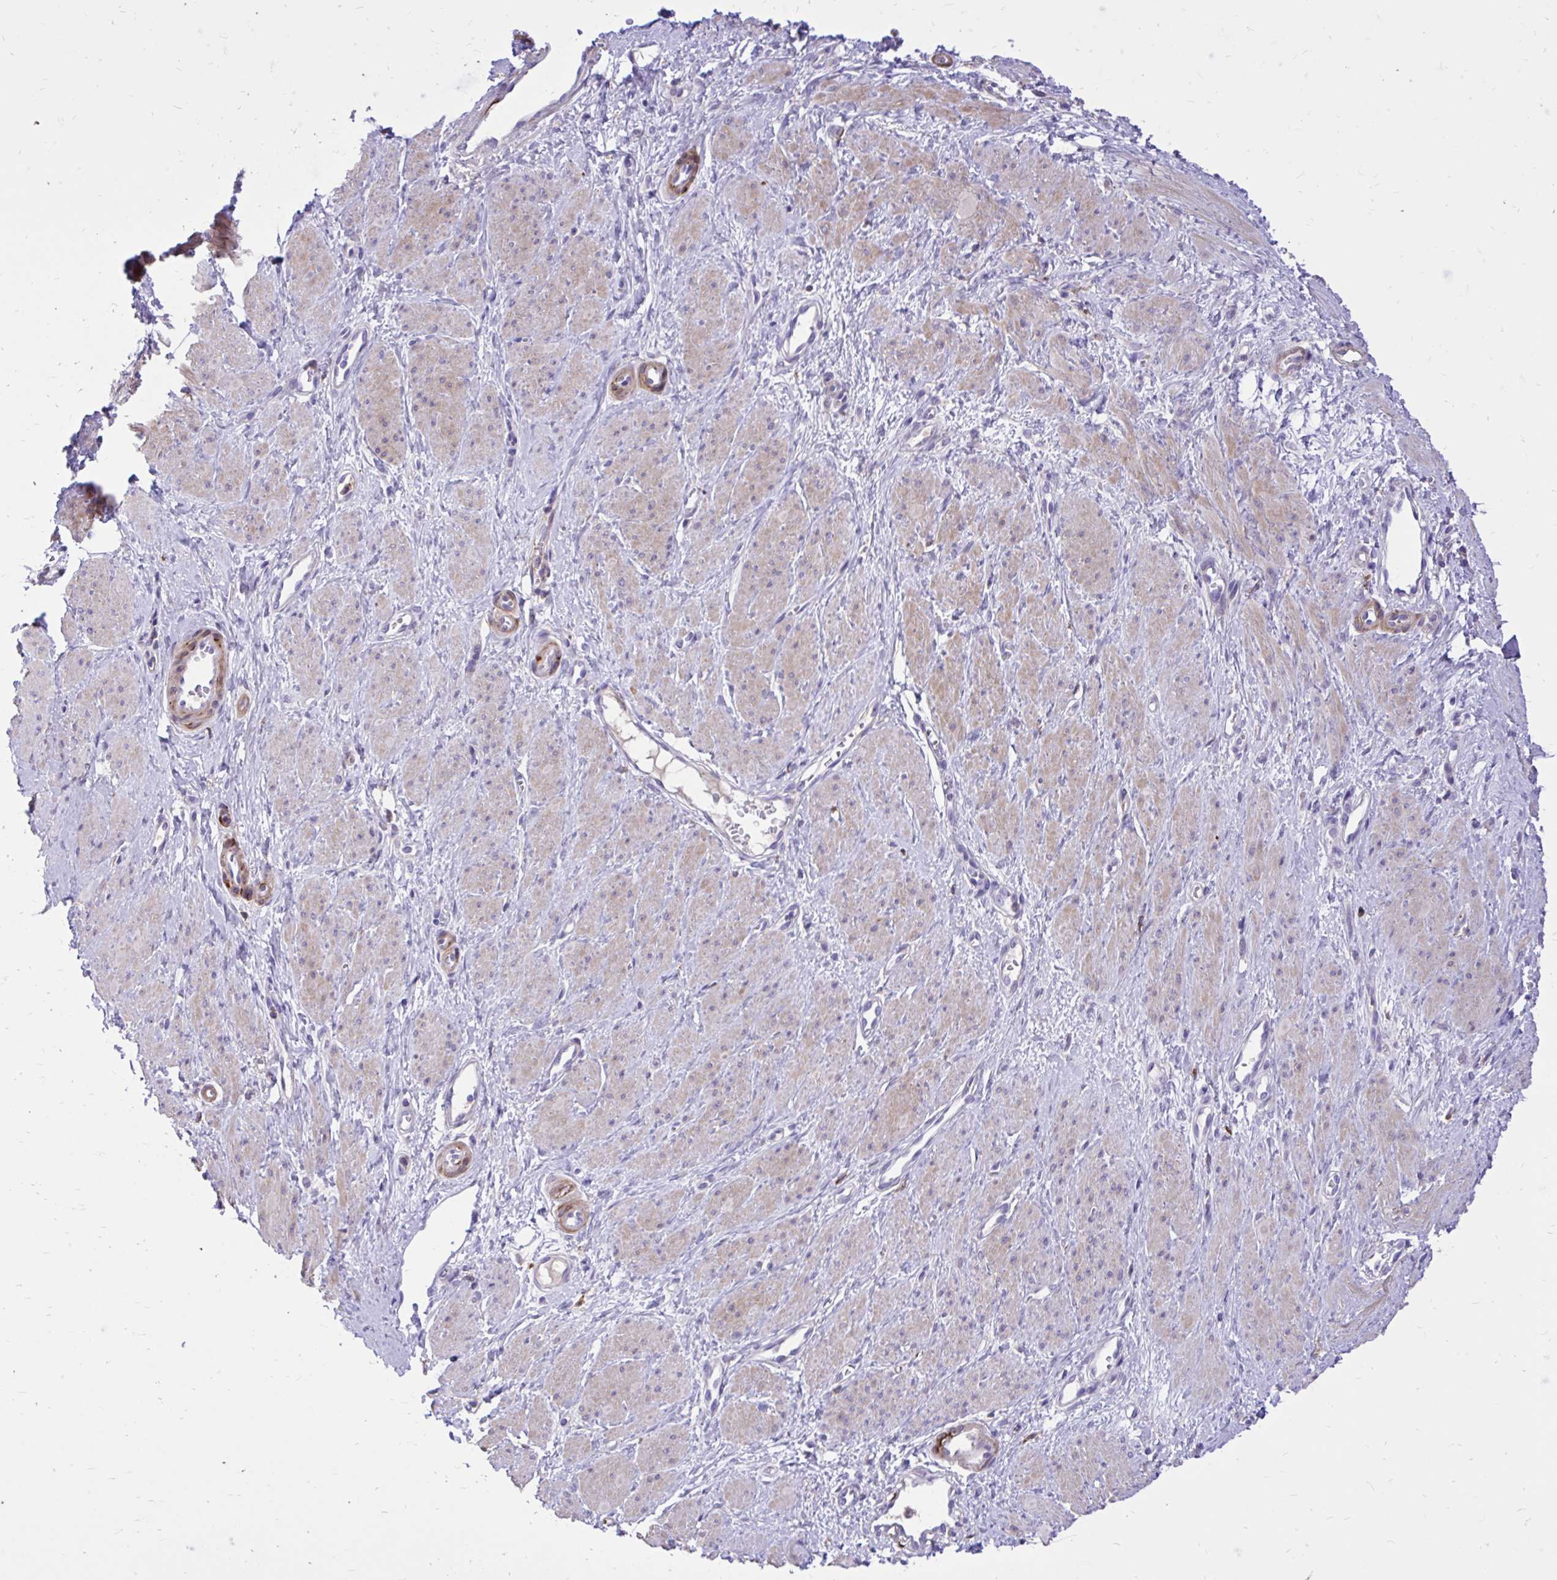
{"staining": {"intensity": "weak", "quantity": "25%-75%", "location": "cytoplasmic/membranous"}, "tissue": "smooth muscle", "cell_type": "Smooth muscle cells", "image_type": "normal", "snomed": [{"axis": "morphology", "description": "Normal tissue, NOS"}, {"axis": "topography", "description": "Smooth muscle"}, {"axis": "topography", "description": "Uterus"}], "caption": "Smooth muscle stained for a protein demonstrates weak cytoplasmic/membranous positivity in smooth muscle cells.", "gene": "TLR7", "patient": {"sex": "female", "age": 39}}